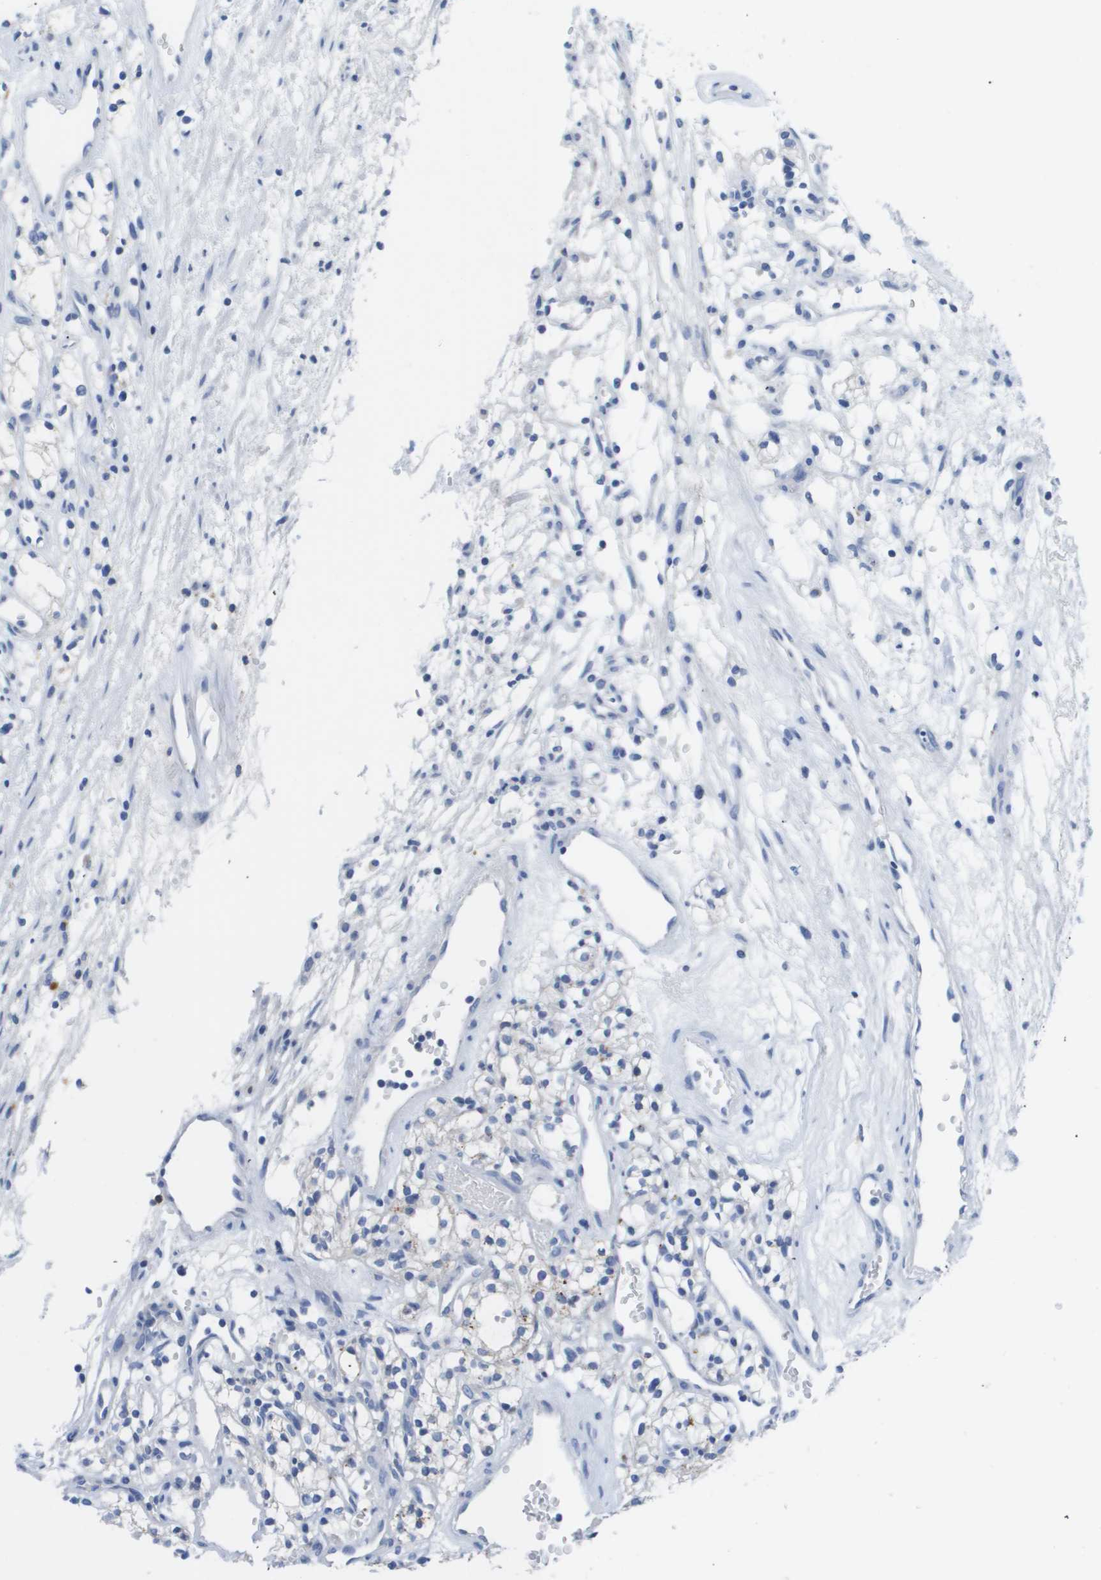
{"staining": {"intensity": "negative", "quantity": "none", "location": "none"}, "tissue": "renal cancer", "cell_type": "Tumor cells", "image_type": "cancer", "snomed": [{"axis": "morphology", "description": "Adenocarcinoma, NOS"}, {"axis": "topography", "description": "Kidney"}], "caption": "A micrograph of renal adenocarcinoma stained for a protein displays no brown staining in tumor cells.", "gene": "MS4A1", "patient": {"sex": "male", "age": 59}}